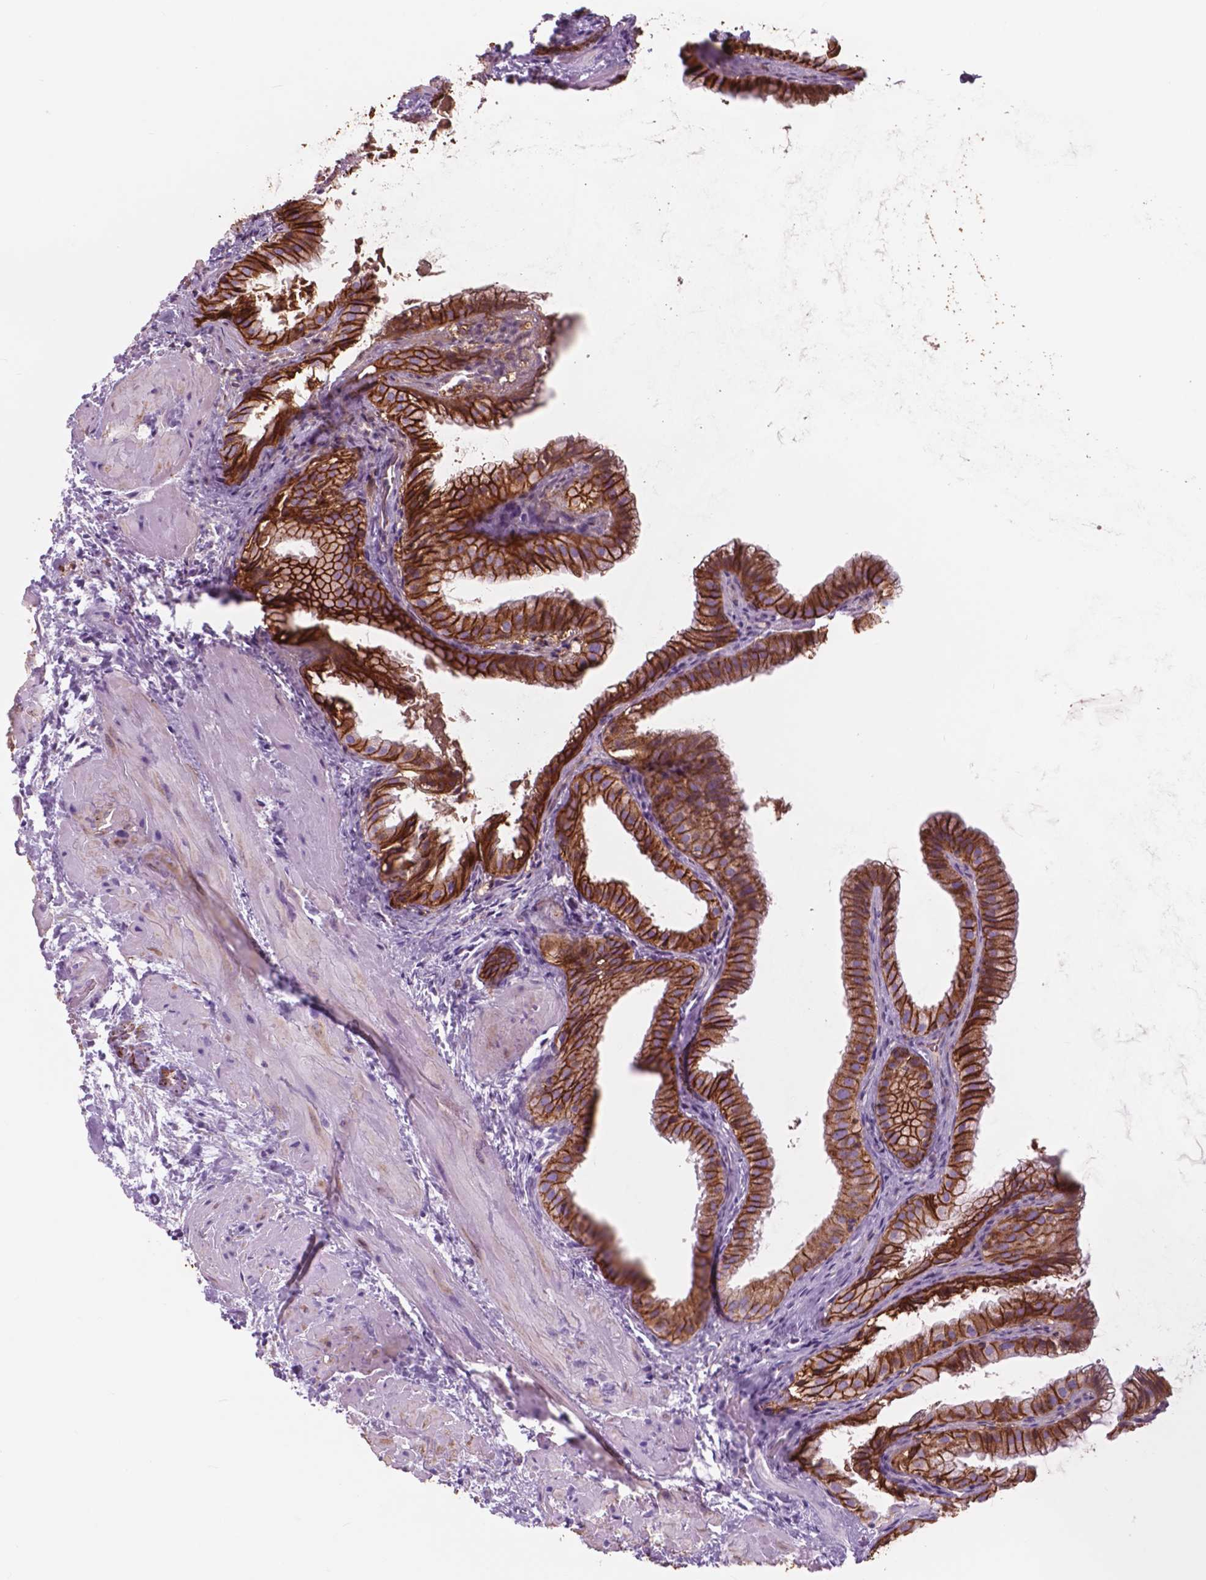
{"staining": {"intensity": "strong", "quantity": ">75%", "location": "cytoplasmic/membranous"}, "tissue": "gallbladder", "cell_type": "Glandular cells", "image_type": "normal", "snomed": [{"axis": "morphology", "description": "Normal tissue, NOS"}, {"axis": "topography", "description": "Gallbladder"}], "caption": "This photomicrograph displays immunohistochemistry staining of normal gallbladder, with high strong cytoplasmic/membranous positivity in about >75% of glandular cells.", "gene": "FXYD2", "patient": {"sex": "male", "age": 70}}